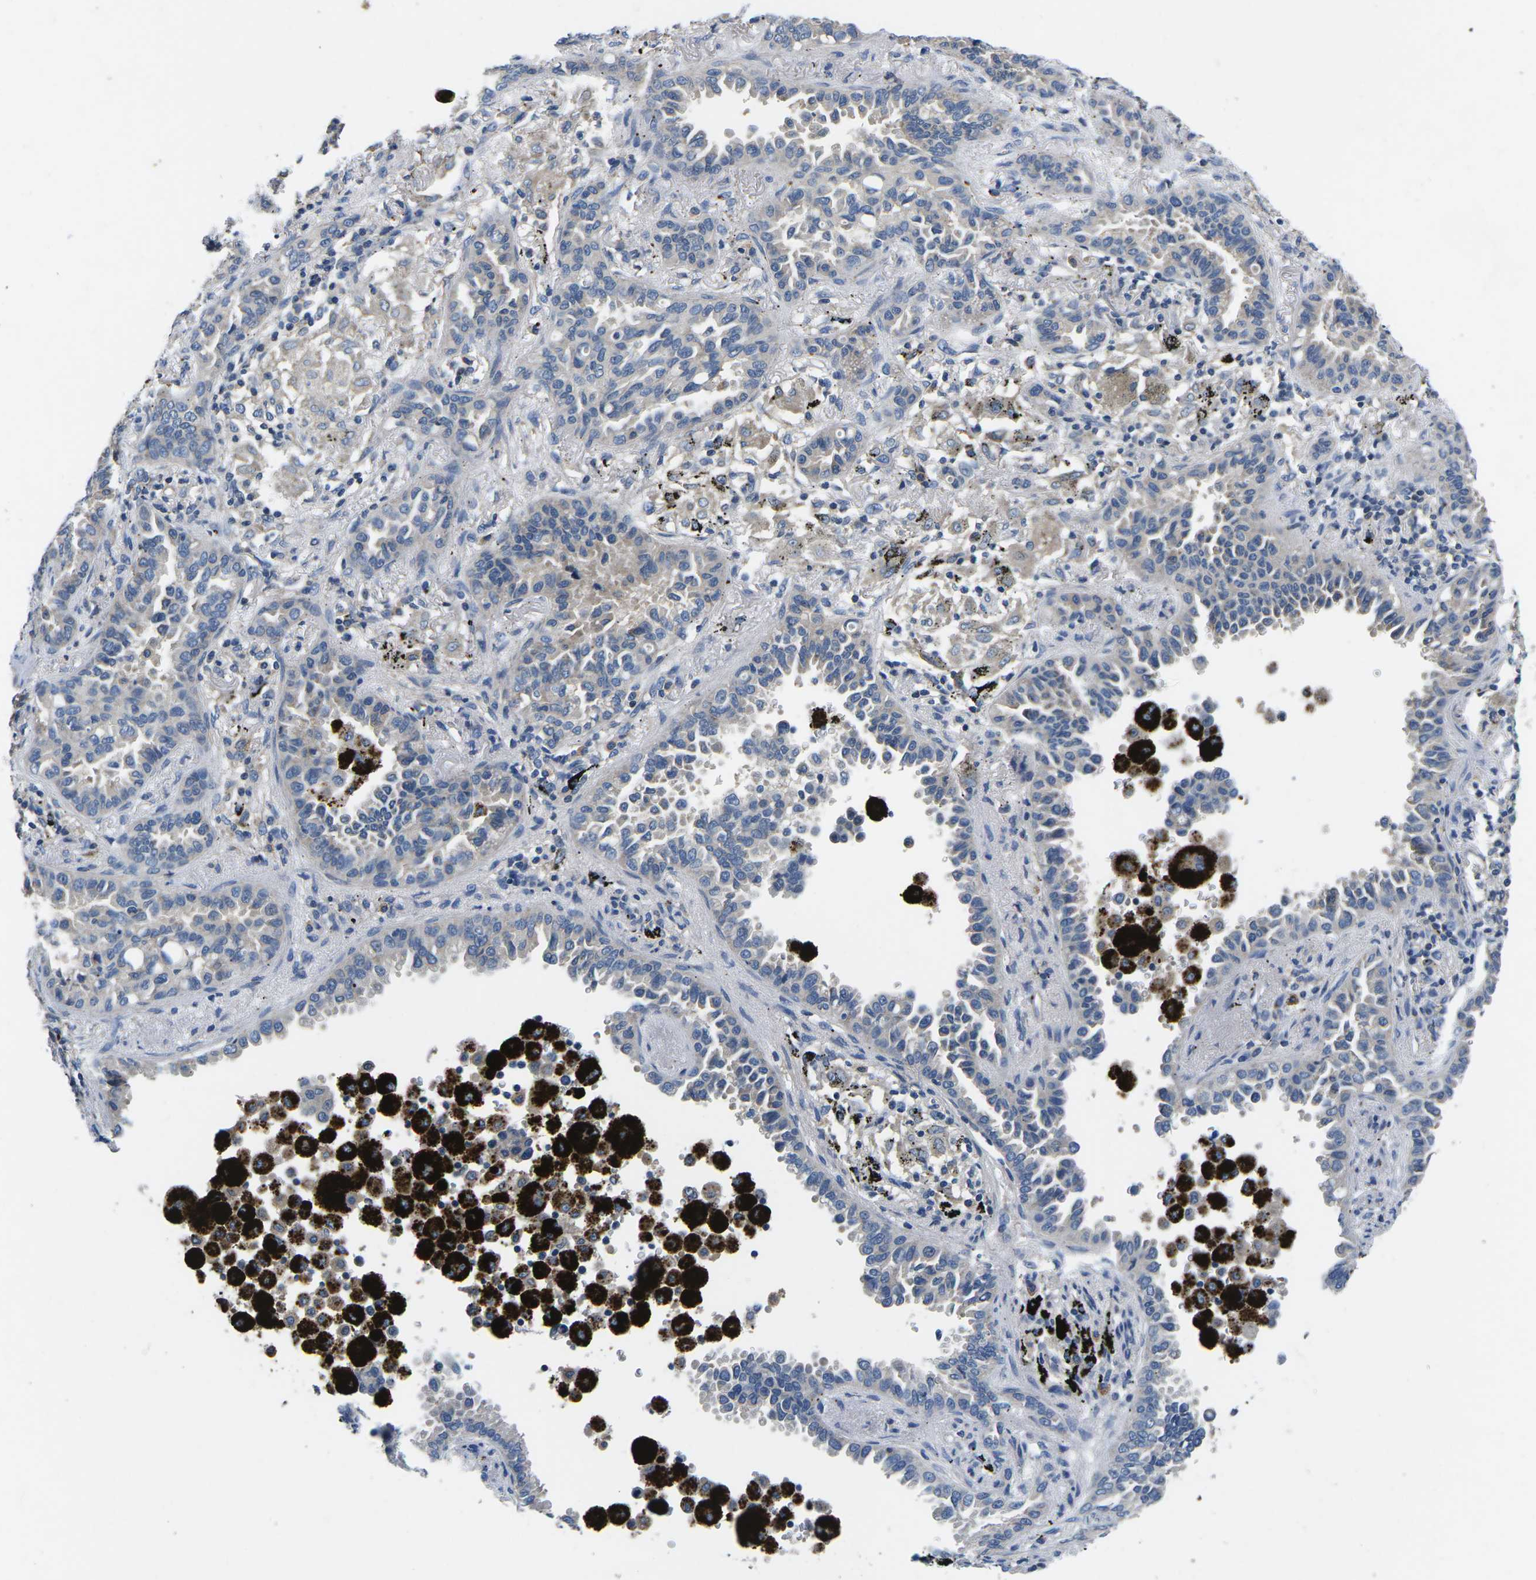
{"staining": {"intensity": "negative", "quantity": "none", "location": "none"}, "tissue": "lung cancer", "cell_type": "Tumor cells", "image_type": "cancer", "snomed": [{"axis": "morphology", "description": "Normal tissue, NOS"}, {"axis": "morphology", "description": "Adenocarcinoma, NOS"}, {"axis": "topography", "description": "Lung"}], "caption": "This is a histopathology image of IHC staining of lung cancer, which shows no positivity in tumor cells.", "gene": "PDCD6IP", "patient": {"sex": "male", "age": 59}}